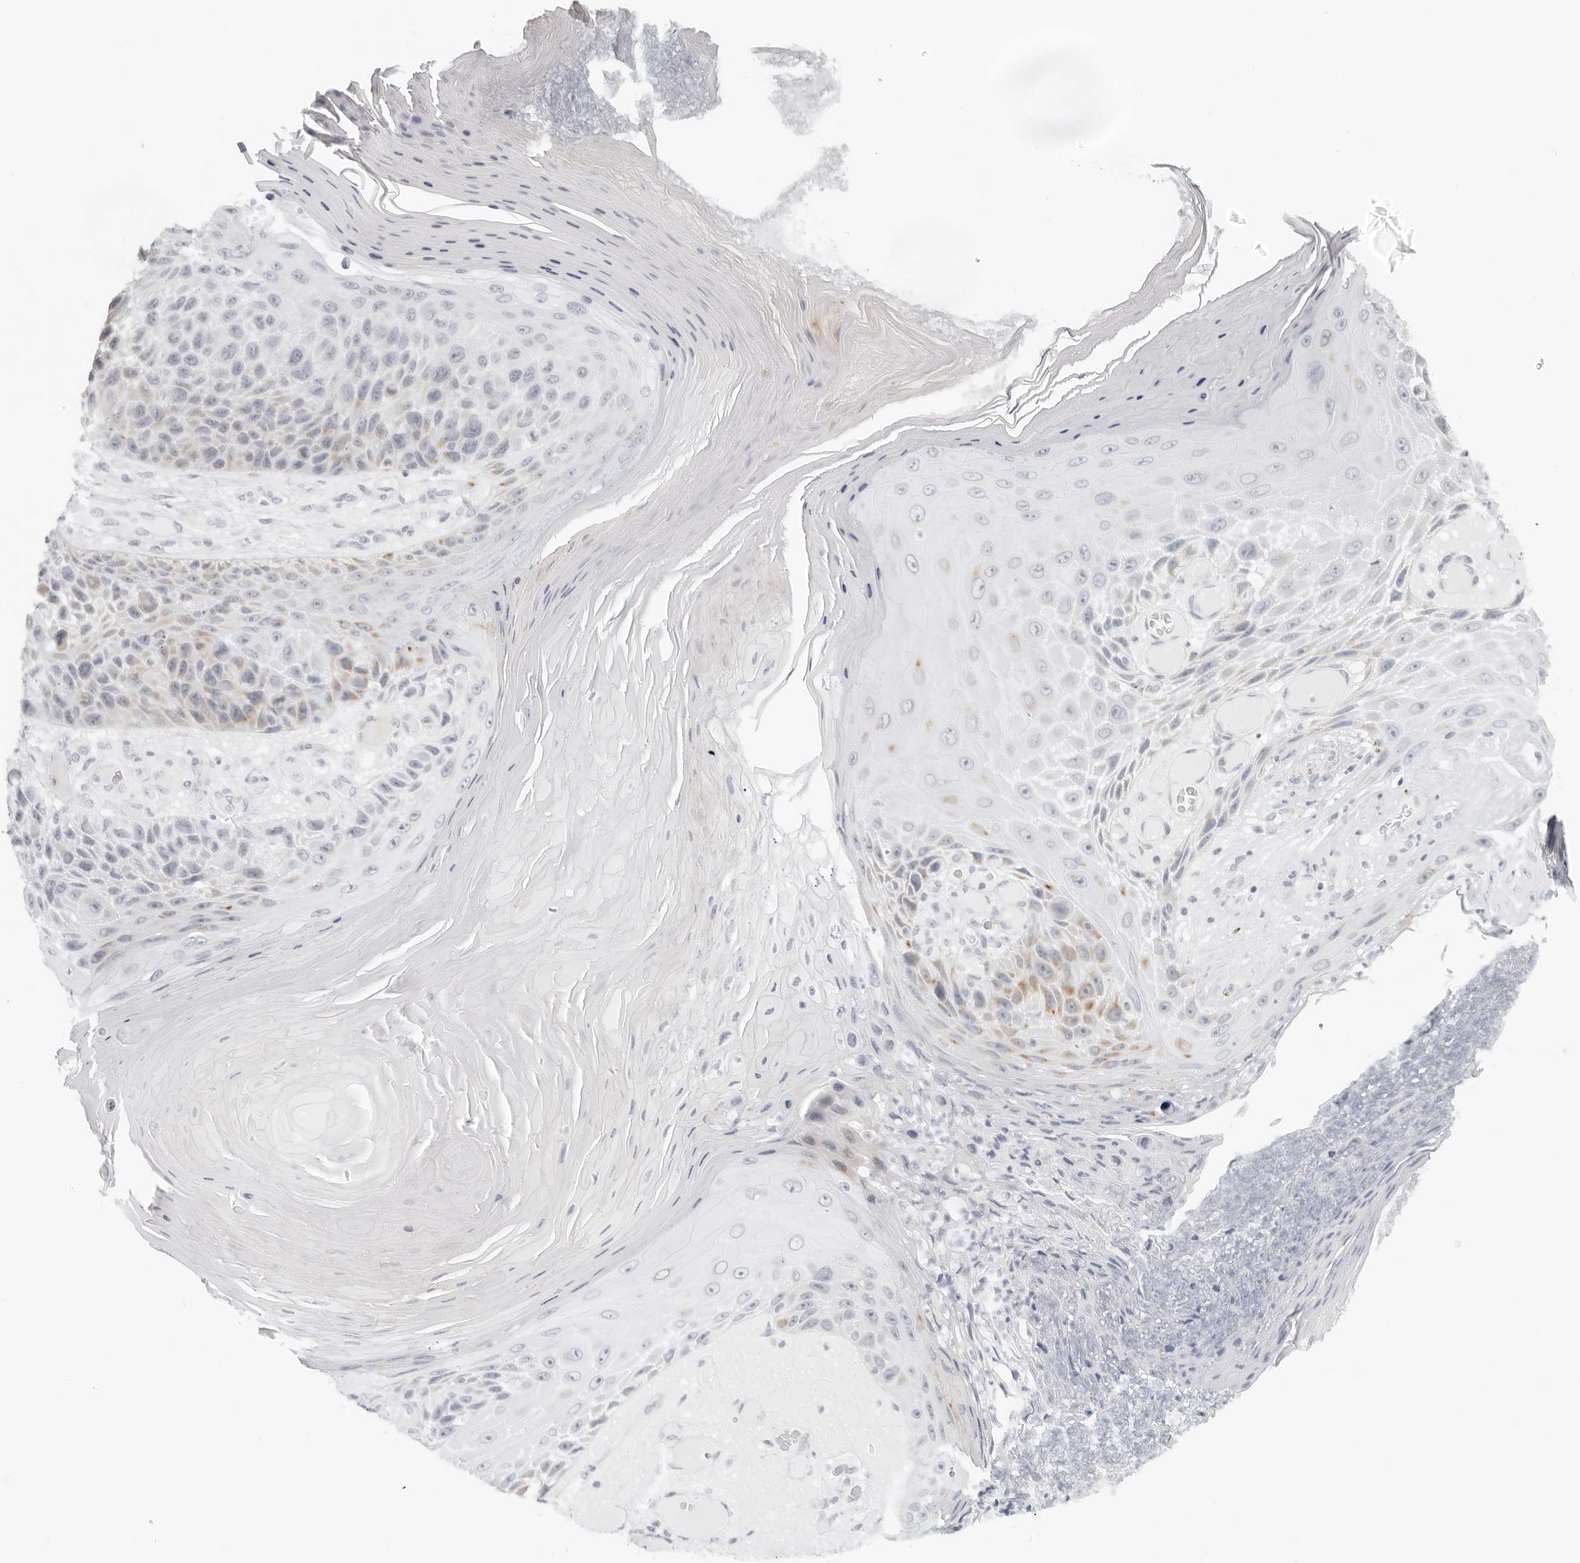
{"staining": {"intensity": "weak", "quantity": "<25%", "location": "cytoplasmic/membranous"}, "tissue": "skin cancer", "cell_type": "Tumor cells", "image_type": "cancer", "snomed": [{"axis": "morphology", "description": "Squamous cell carcinoma, NOS"}, {"axis": "topography", "description": "Skin"}], "caption": "The histopathology image demonstrates no staining of tumor cells in skin squamous cell carcinoma.", "gene": "RPS6KC1", "patient": {"sex": "female", "age": 88}}